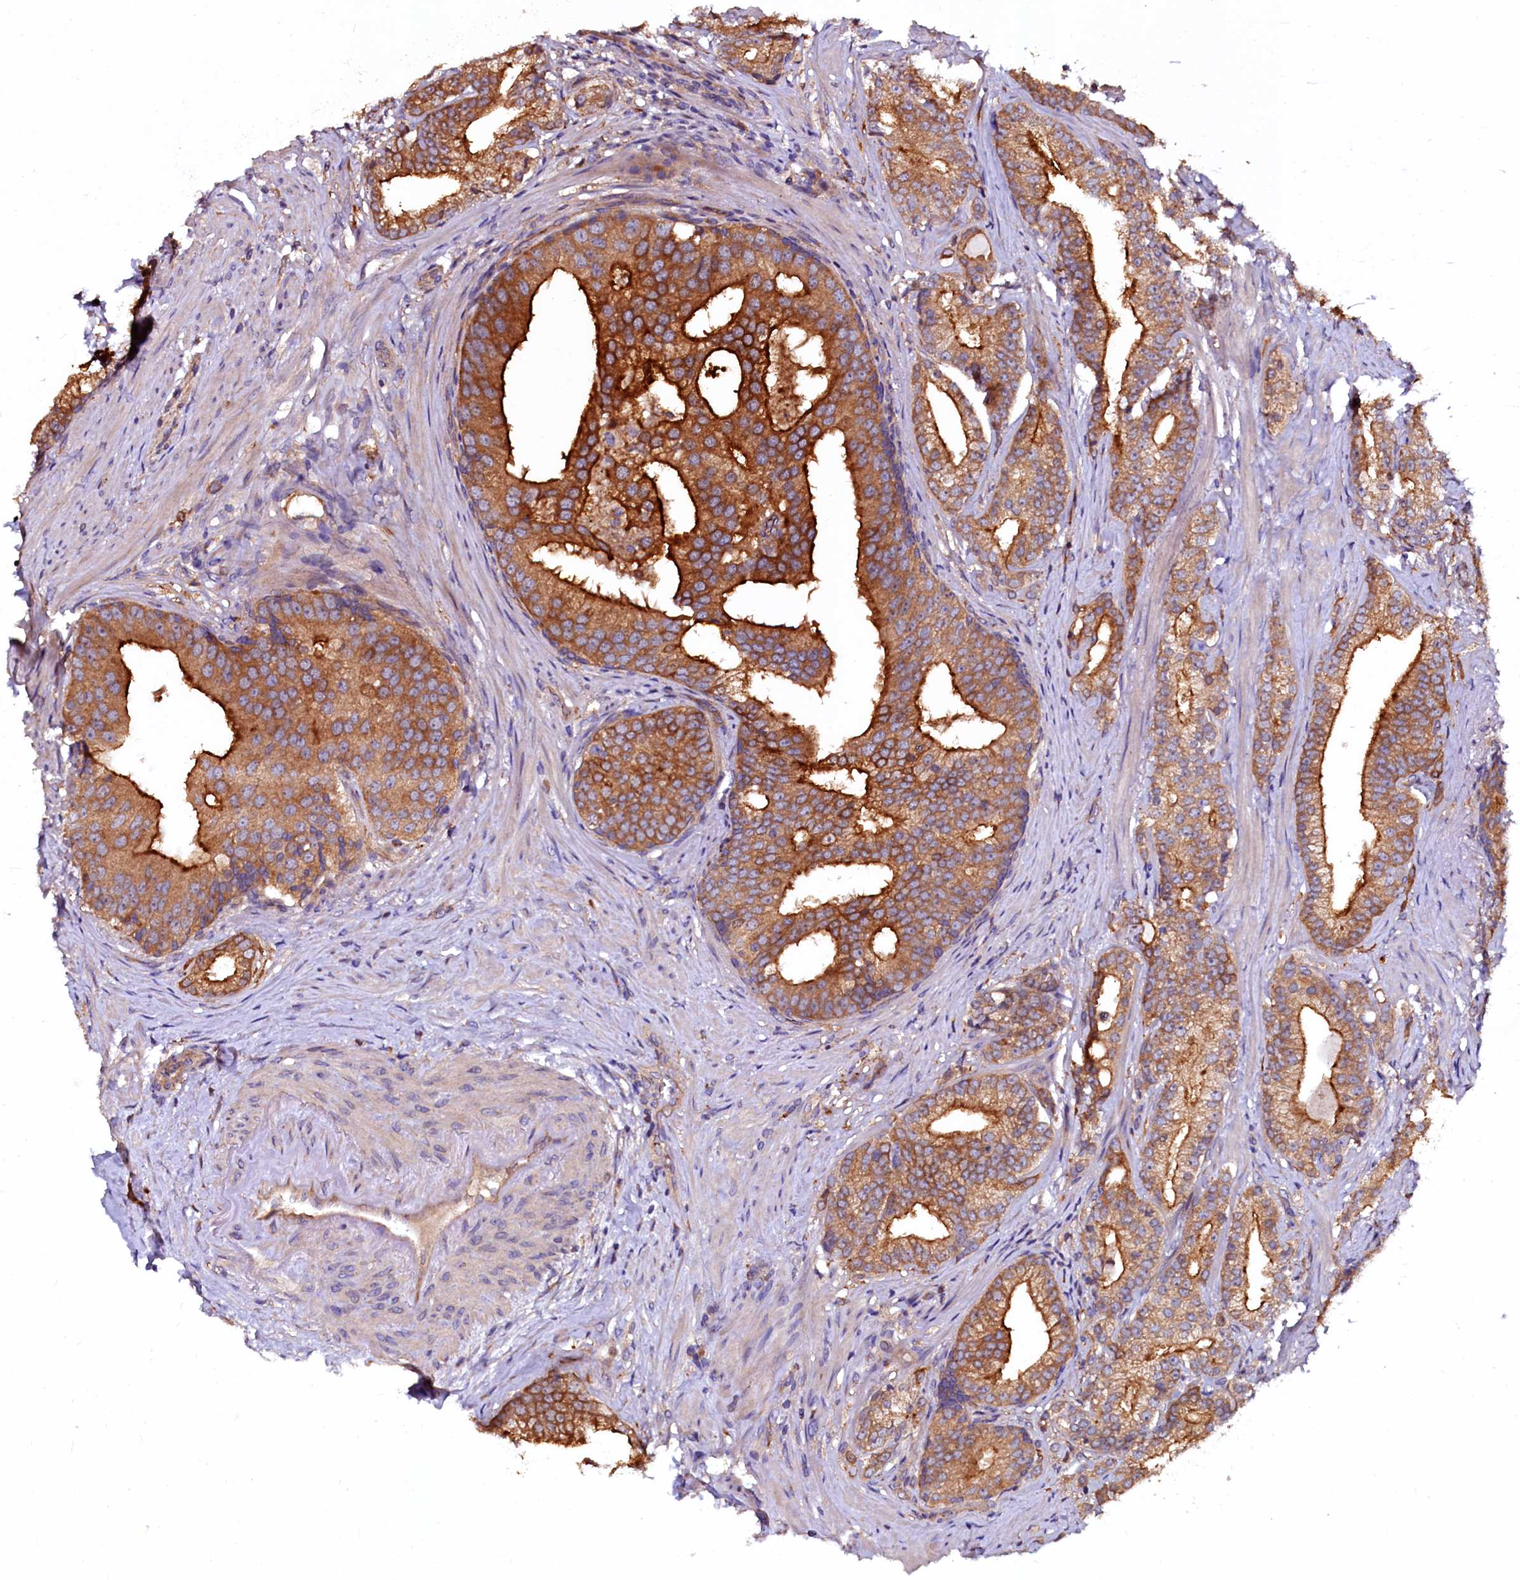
{"staining": {"intensity": "strong", "quantity": ">75%", "location": "cytoplasmic/membranous"}, "tissue": "prostate cancer", "cell_type": "Tumor cells", "image_type": "cancer", "snomed": [{"axis": "morphology", "description": "Adenocarcinoma, Low grade"}, {"axis": "topography", "description": "Prostate"}], "caption": "Protein staining by immunohistochemistry displays strong cytoplasmic/membranous staining in approximately >75% of tumor cells in prostate adenocarcinoma (low-grade). Nuclei are stained in blue.", "gene": "APPL2", "patient": {"sex": "male", "age": 71}}